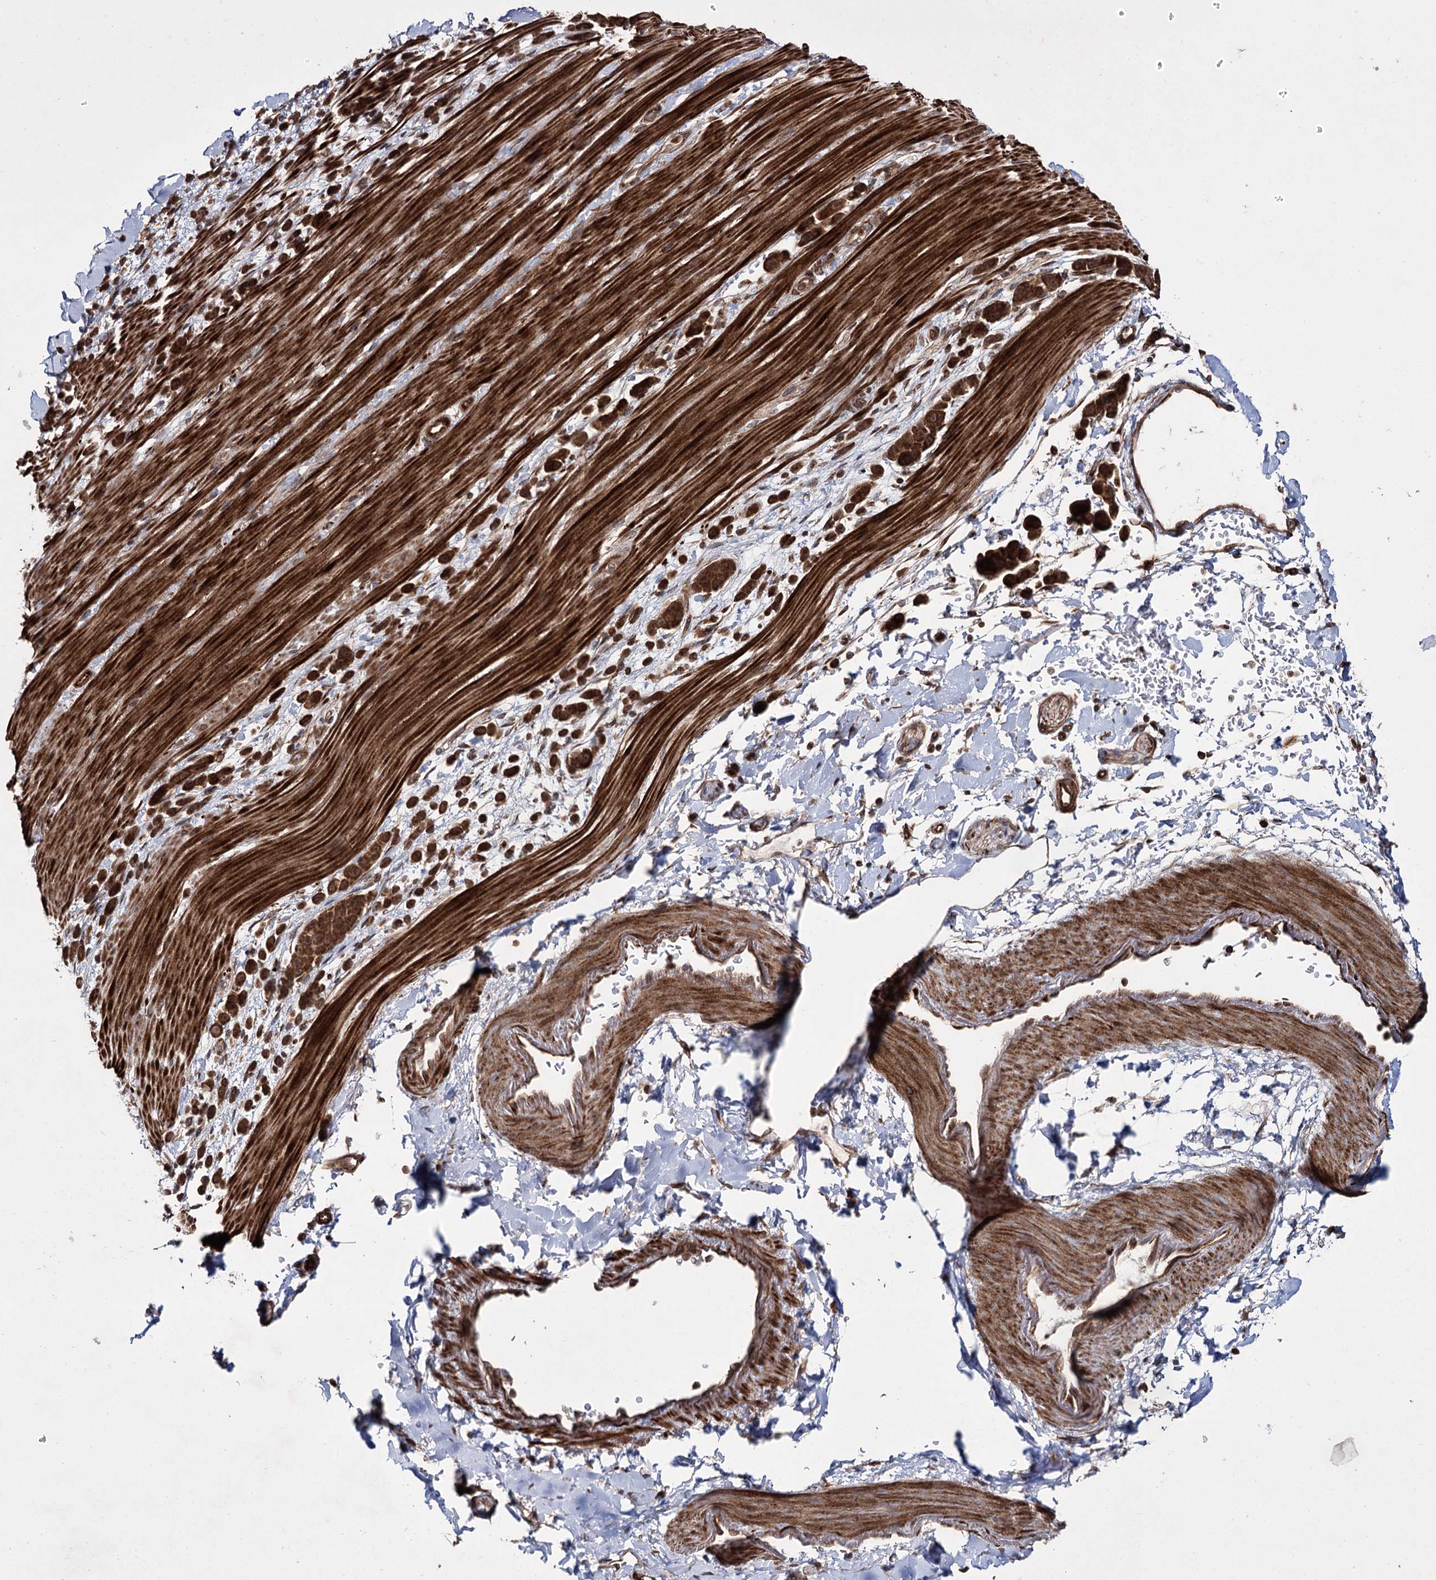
{"staining": {"intensity": "strong", "quantity": ">75%", "location": "cytoplasmic/membranous"}, "tissue": "pancreatic cancer", "cell_type": "Tumor cells", "image_type": "cancer", "snomed": [{"axis": "morphology", "description": "Normal tissue, NOS"}, {"axis": "morphology", "description": "Adenocarcinoma, NOS"}, {"axis": "topography", "description": "Pancreas"}], "caption": "The image shows staining of pancreatic cancer (adenocarcinoma), revealing strong cytoplasmic/membranous protein expression (brown color) within tumor cells.", "gene": "HECTD2", "patient": {"sex": "female", "age": 64}}